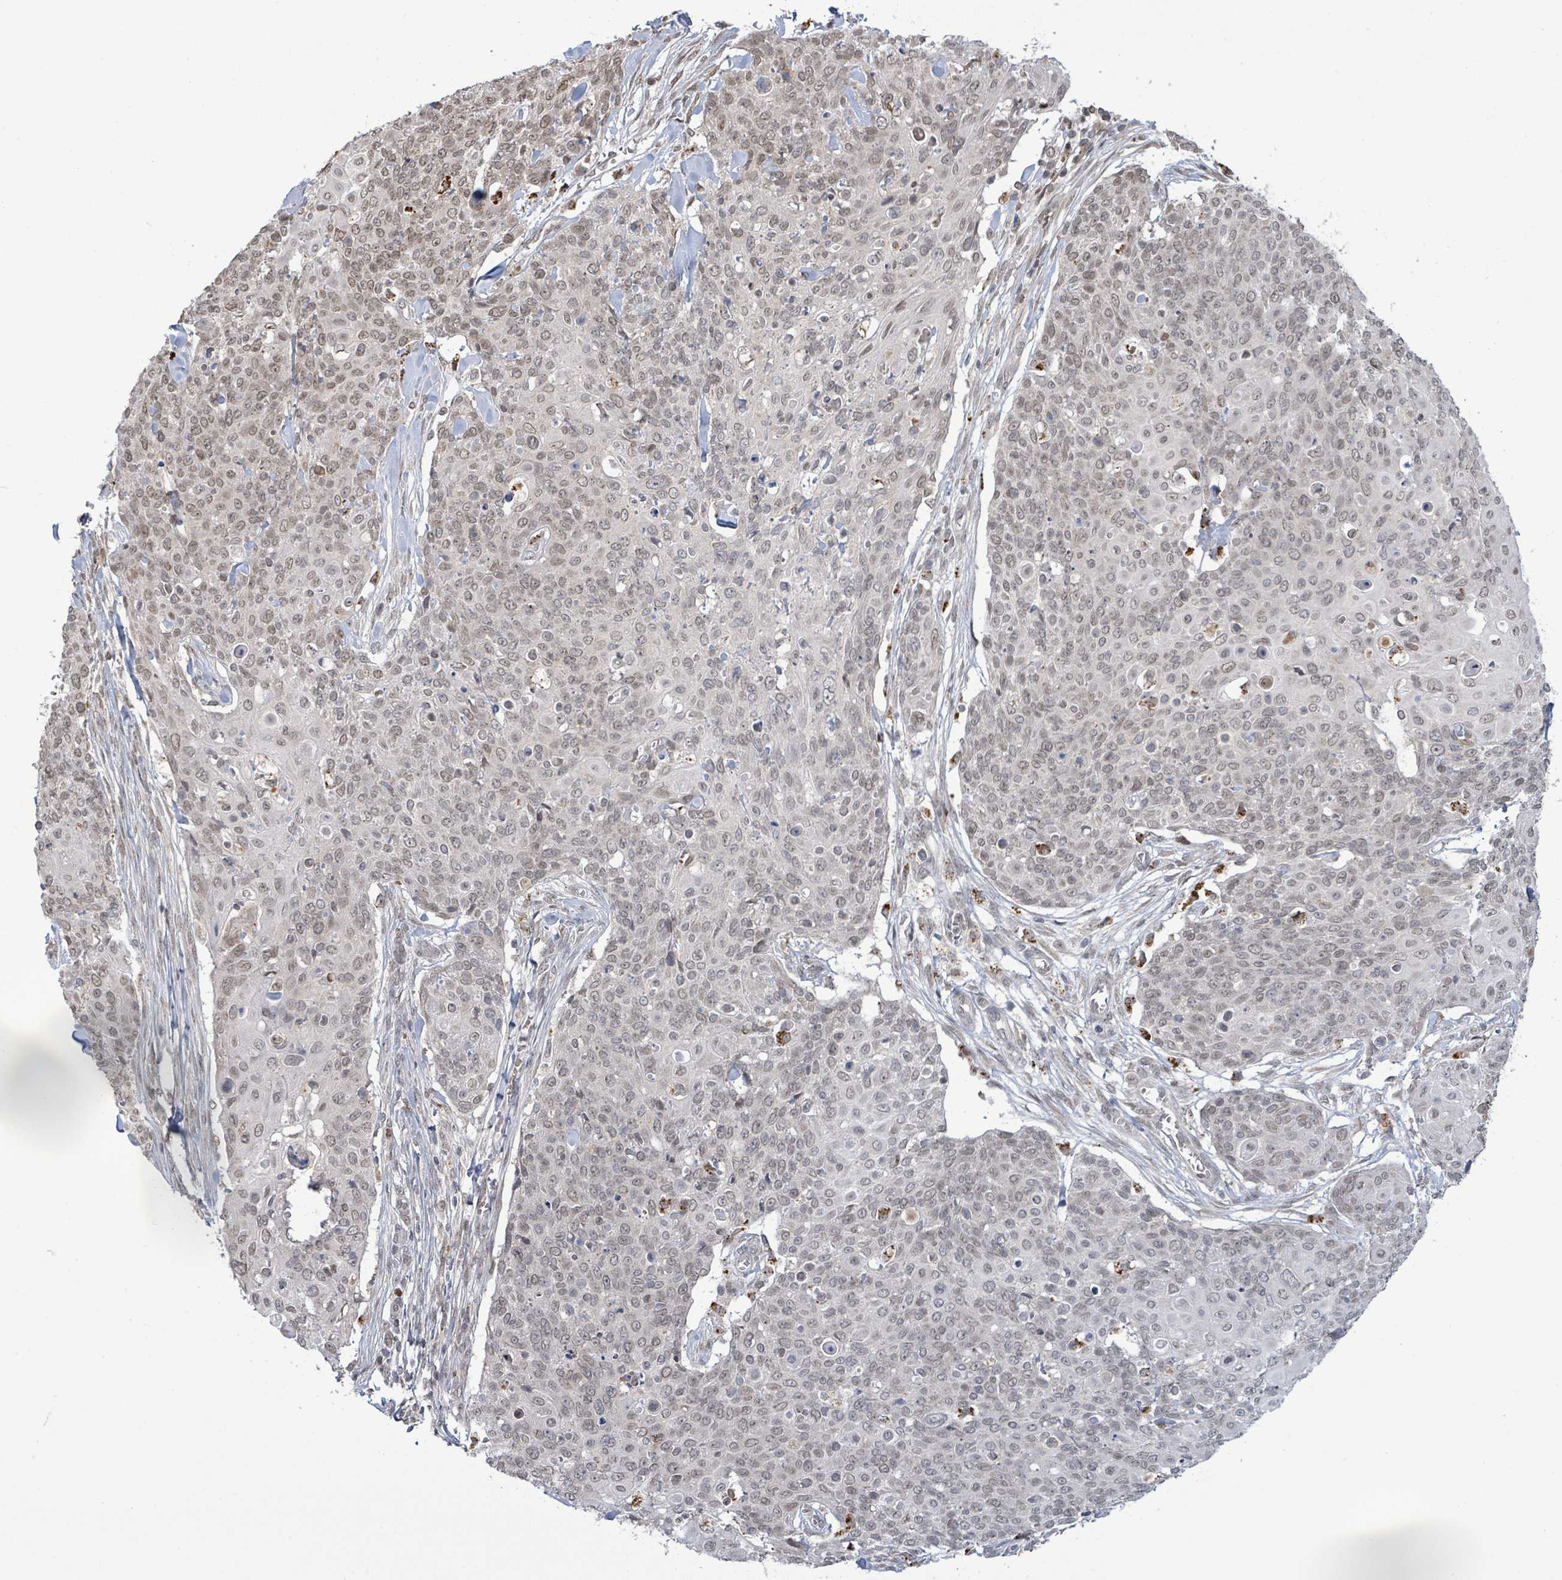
{"staining": {"intensity": "weak", "quantity": "25%-75%", "location": "nuclear"}, "tissue": "skin cancer", "cell_type": "Tumor cells", "image_type": "cancer", "snomed": [{"axis": "morphology", "description": "Squamous cell carcinoma, NOS"}, {"axis": "topography", "description": "Skin"}, {"axis": "topography", "description": "Vulva"}], "caption": "IHC (DAB) staining of skin cancer displays weak nuclear protein expression in approximately 25%-75% of tumor cells.", "gene": "SBF2", "patient": {"sex": "female", "age": 85}}